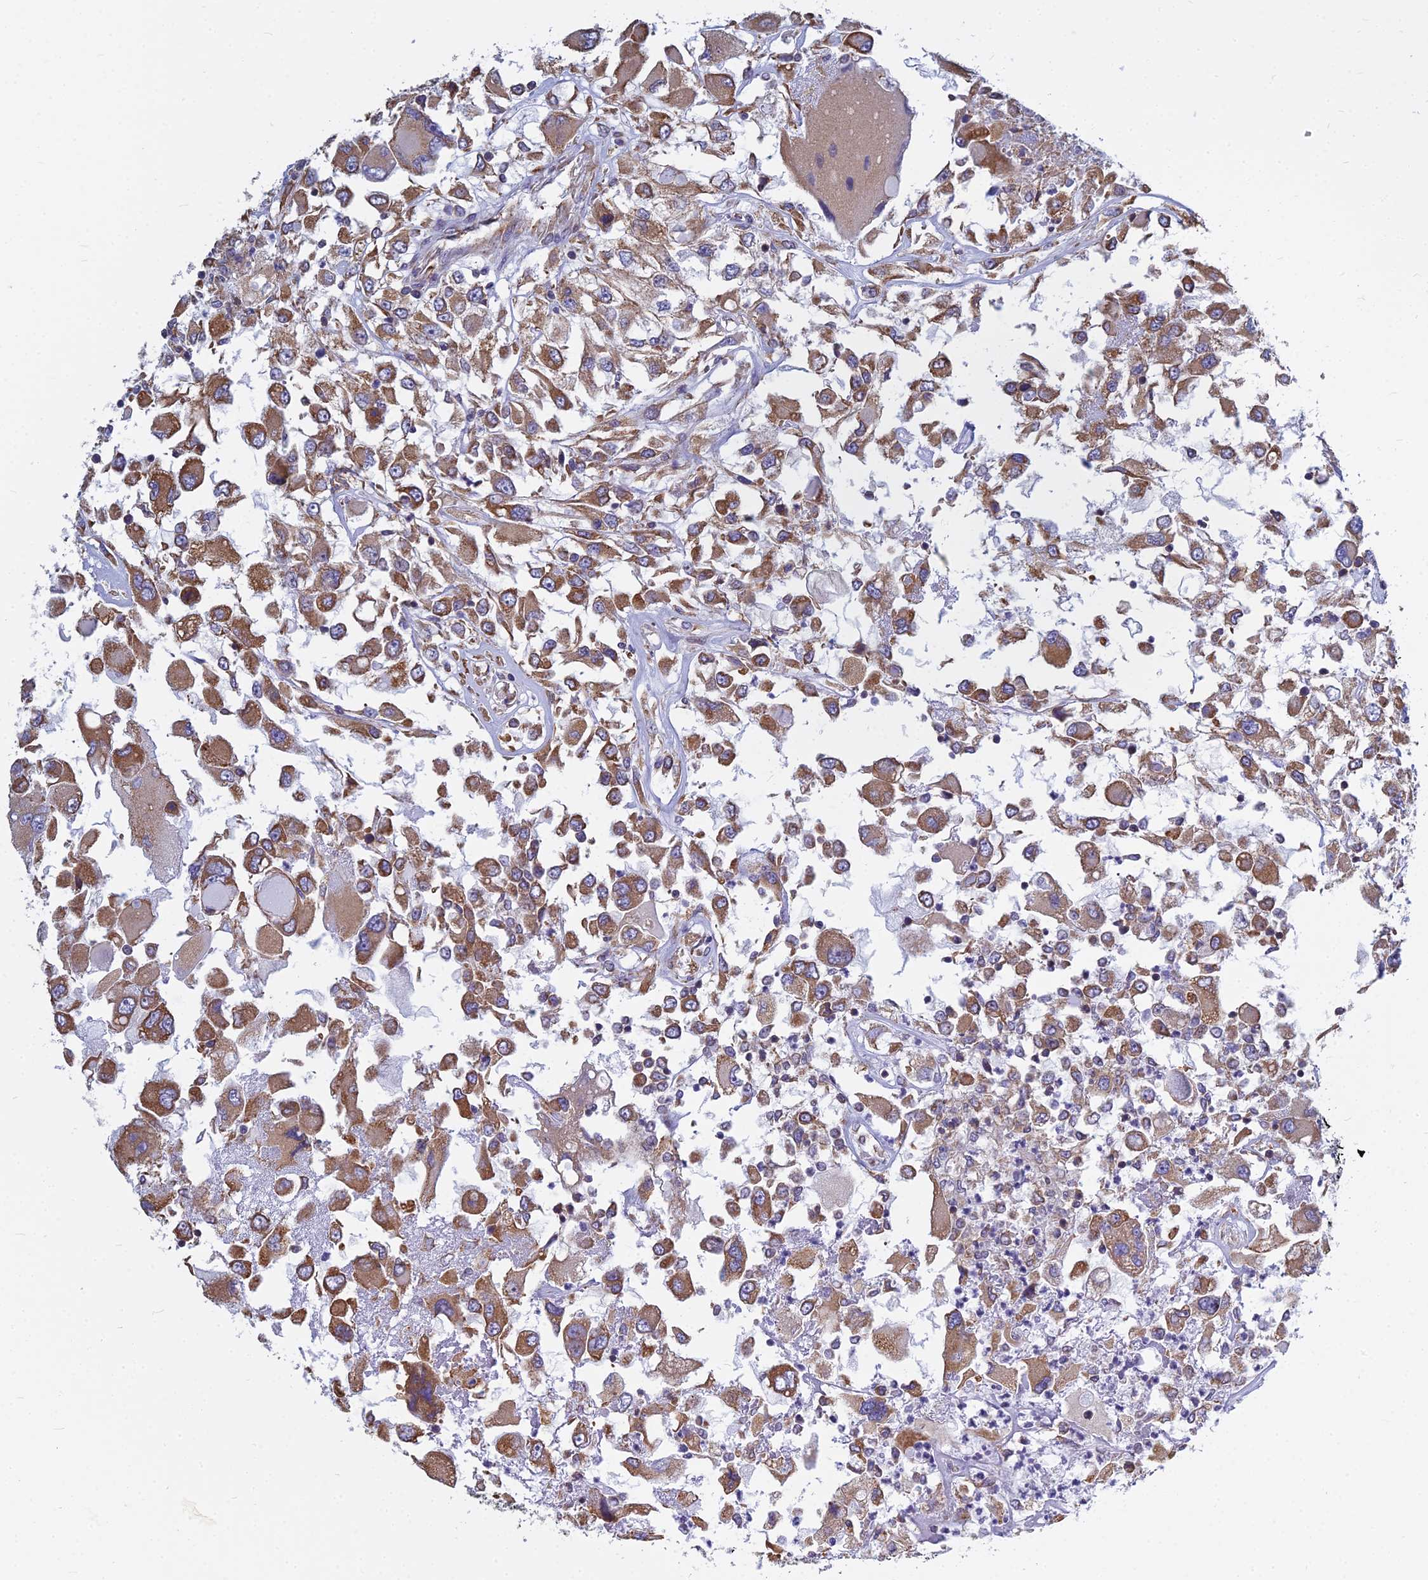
{"staining": {"intensity": "moderate", "quantity": ">75%", "location": "cytoplasmic/membranous"}, "tissue": "renal cancer", "cell_type": "Tumor cells", "image_type": "cancer", "snomed": [{"axis": "morphology", "description": "Adenocarcinoma, NOS"}, {"axis": "topography", "description": "Kidney"}], "caption": "The image displays immunohistochemical staining of renal cancer (adenocarcinoma). There is moderate cytoplasmic/membranous expression is seen in approximately >75% of tumor cells. (DAB IHC with brightfield microscopy, high magnification).", "gene": "KIAA1143", "patient": {"sex": "female", "age": 52}}